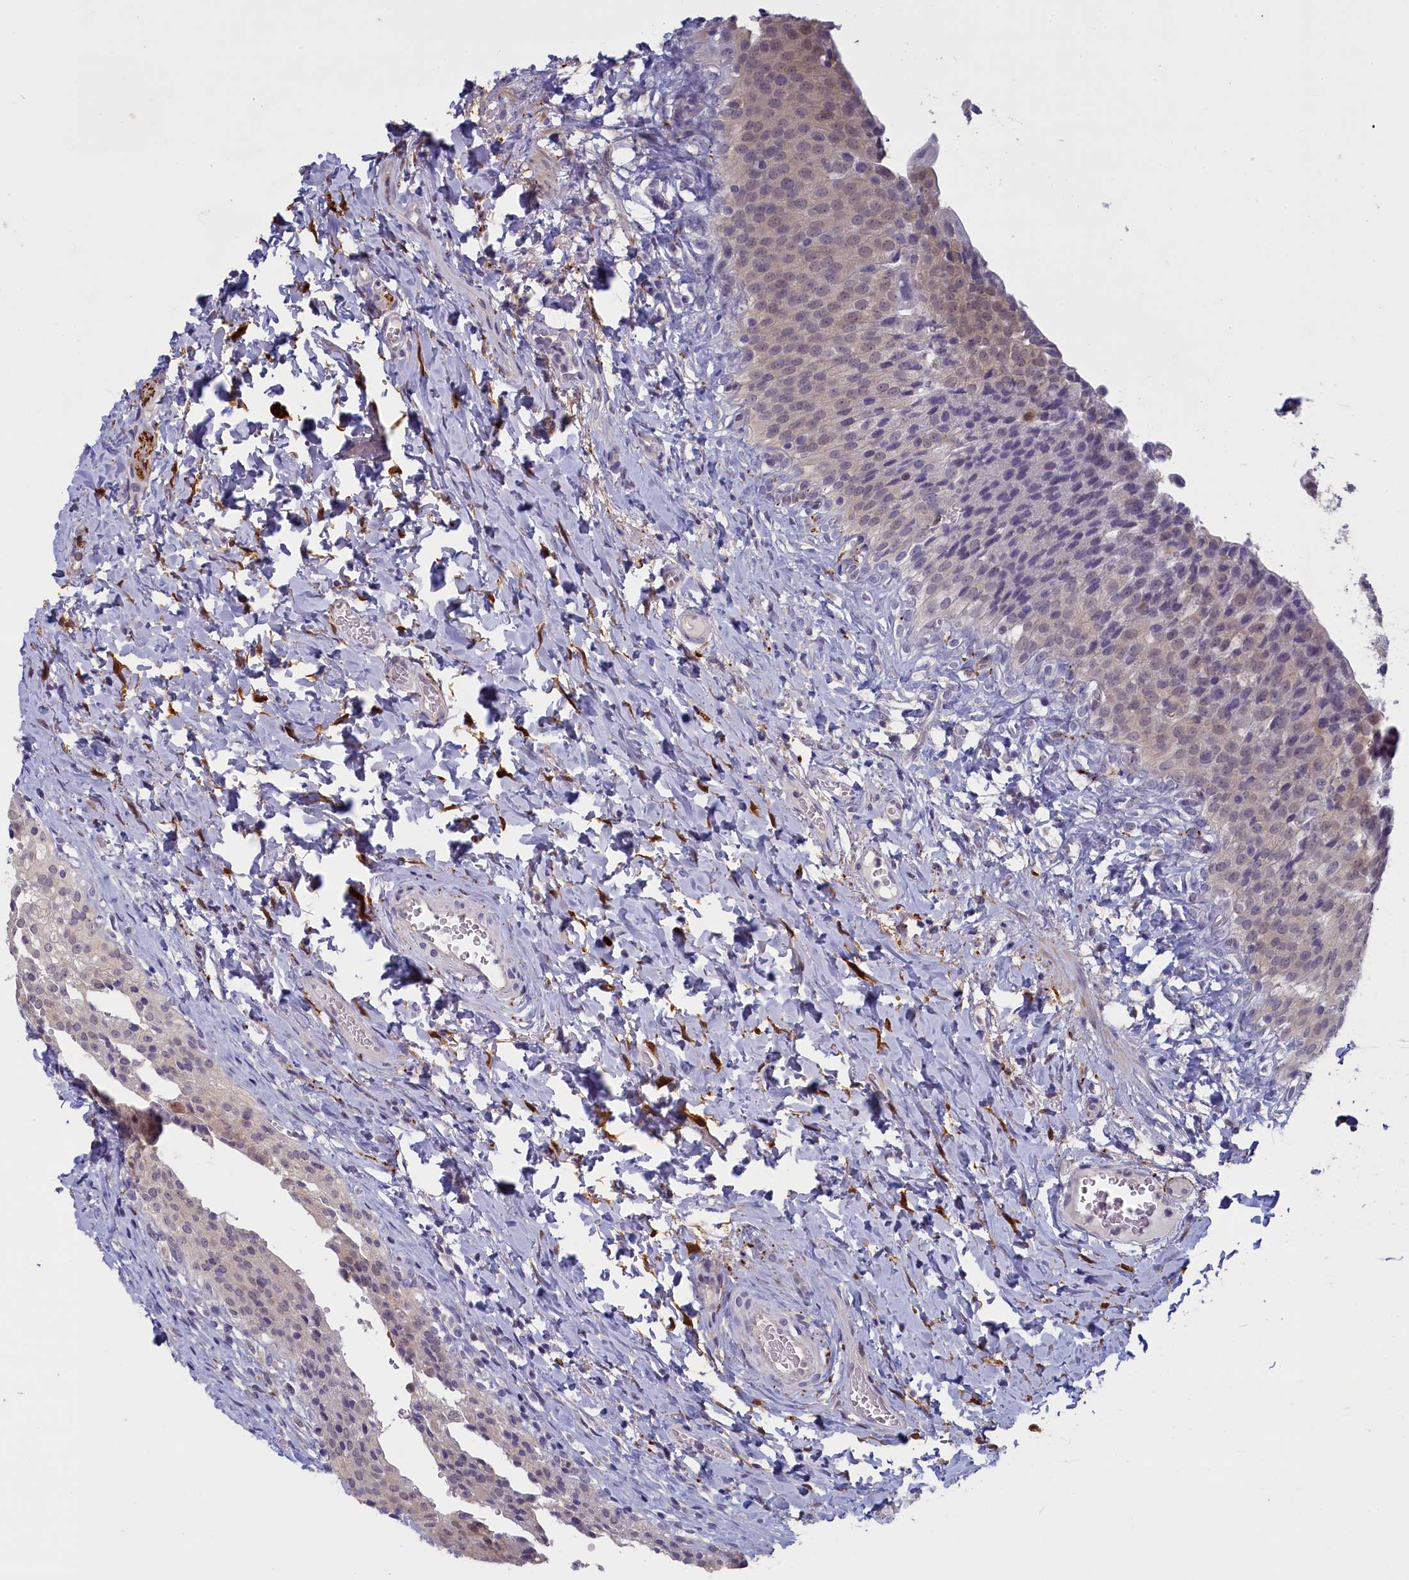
{"staining": {"intensity": "weak", "quantity": ">75%", "location": "cytoplasmic/membranous,nuclear"}, "tissue": "urinary bladder", "cell_type": "Urothelial cells", "image_type": "normal", "snomed": [{"axis": "morphology", "description": "Normal tissue, NOS"}, {"axis": "morphology", "description": "Inflammation, NOS"}, {"axis": "topography", "description": "Urinary bladder"}], "caption": "Urinary bladder stained with a protein marker shows weak staining in urothelial cells.", "gene": "UCHL3", "patient": {"sex": "male", "age": 64}}